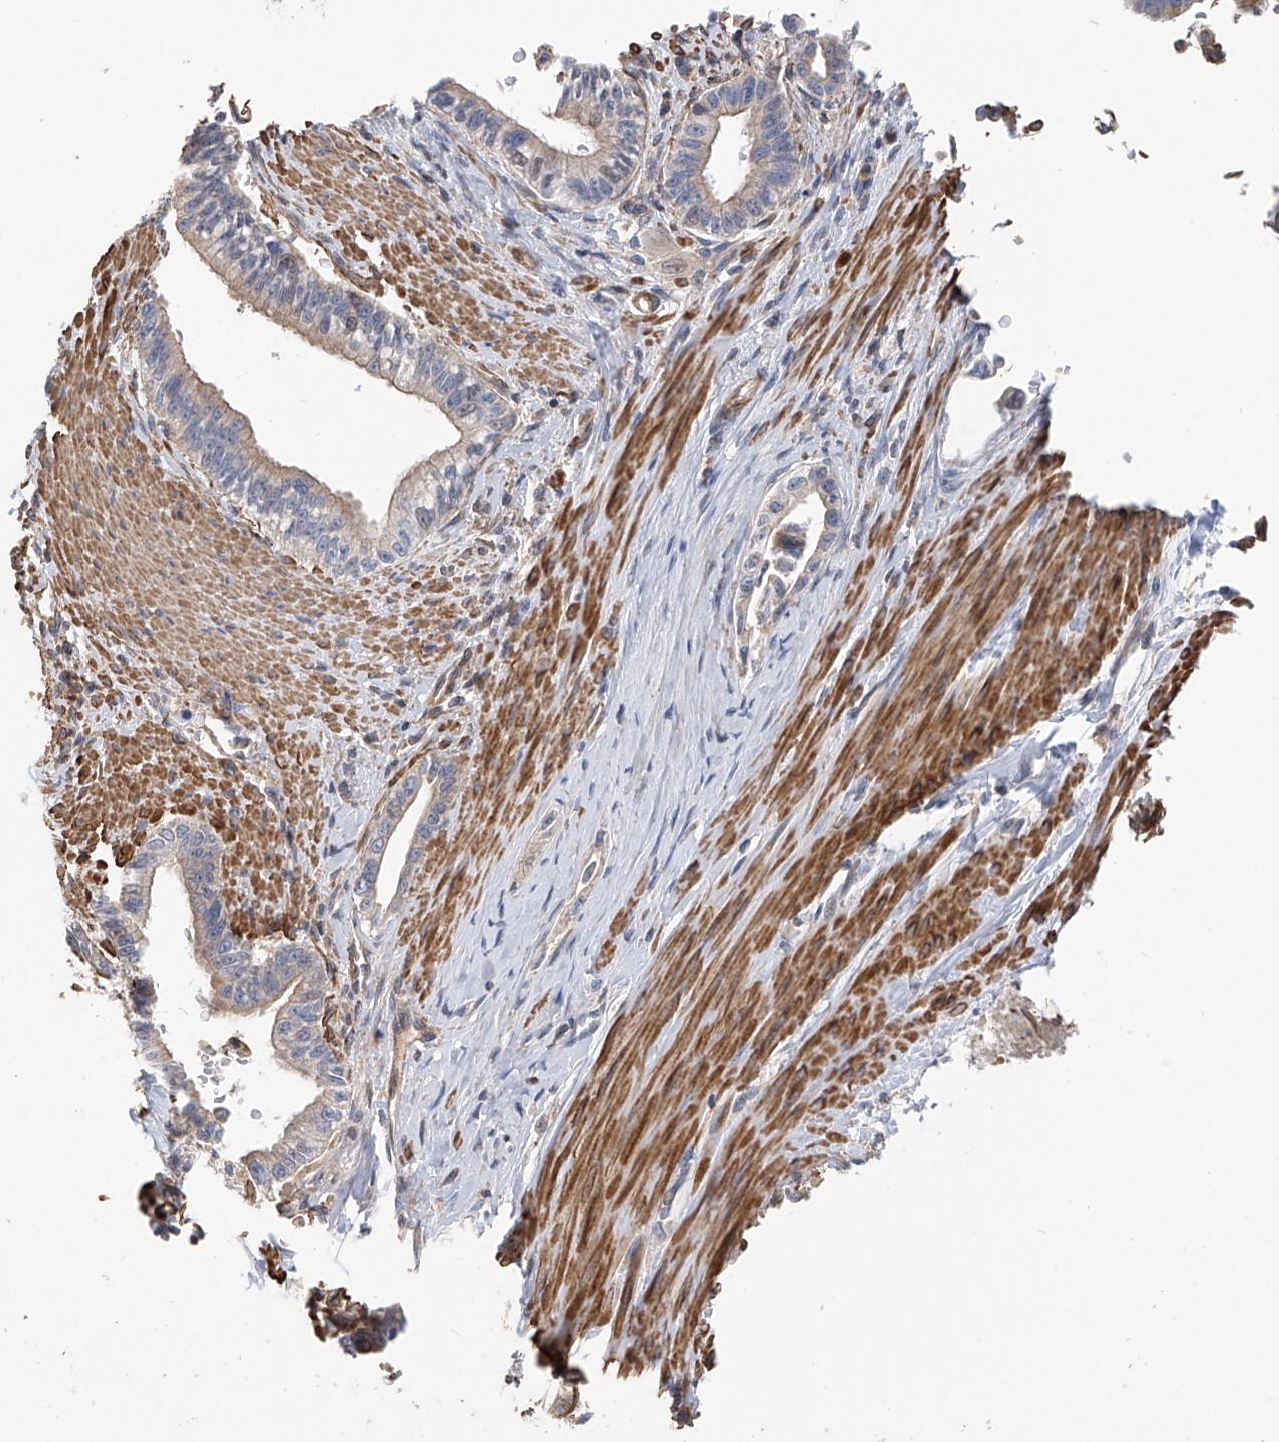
{"staining": {"intensity": "moderate", "quantity": "25%-75%", "location": "cytoplasmic/membranous"}, "tissue": "pancreatic cancer", "cell_type": "Tumor cells", "image_type": "cancer", "snomed": [{"axis": "morphology", "description": "Adenocarcinoma, NOS"}, {"axis": "topography", "description": "Pancreas"}], "caption": "Protein expression analysis of human pancreatic cancer (adenocarcinoma) reveals moderate cytoplasmic/membranous positivity in approximately 25%-75% of tumor cells. (brown staining indicates protein expression, while blue staining denotes nuclei).", "gene": "SLC43A3", "patient": {"sex": "male", "age": 70}}